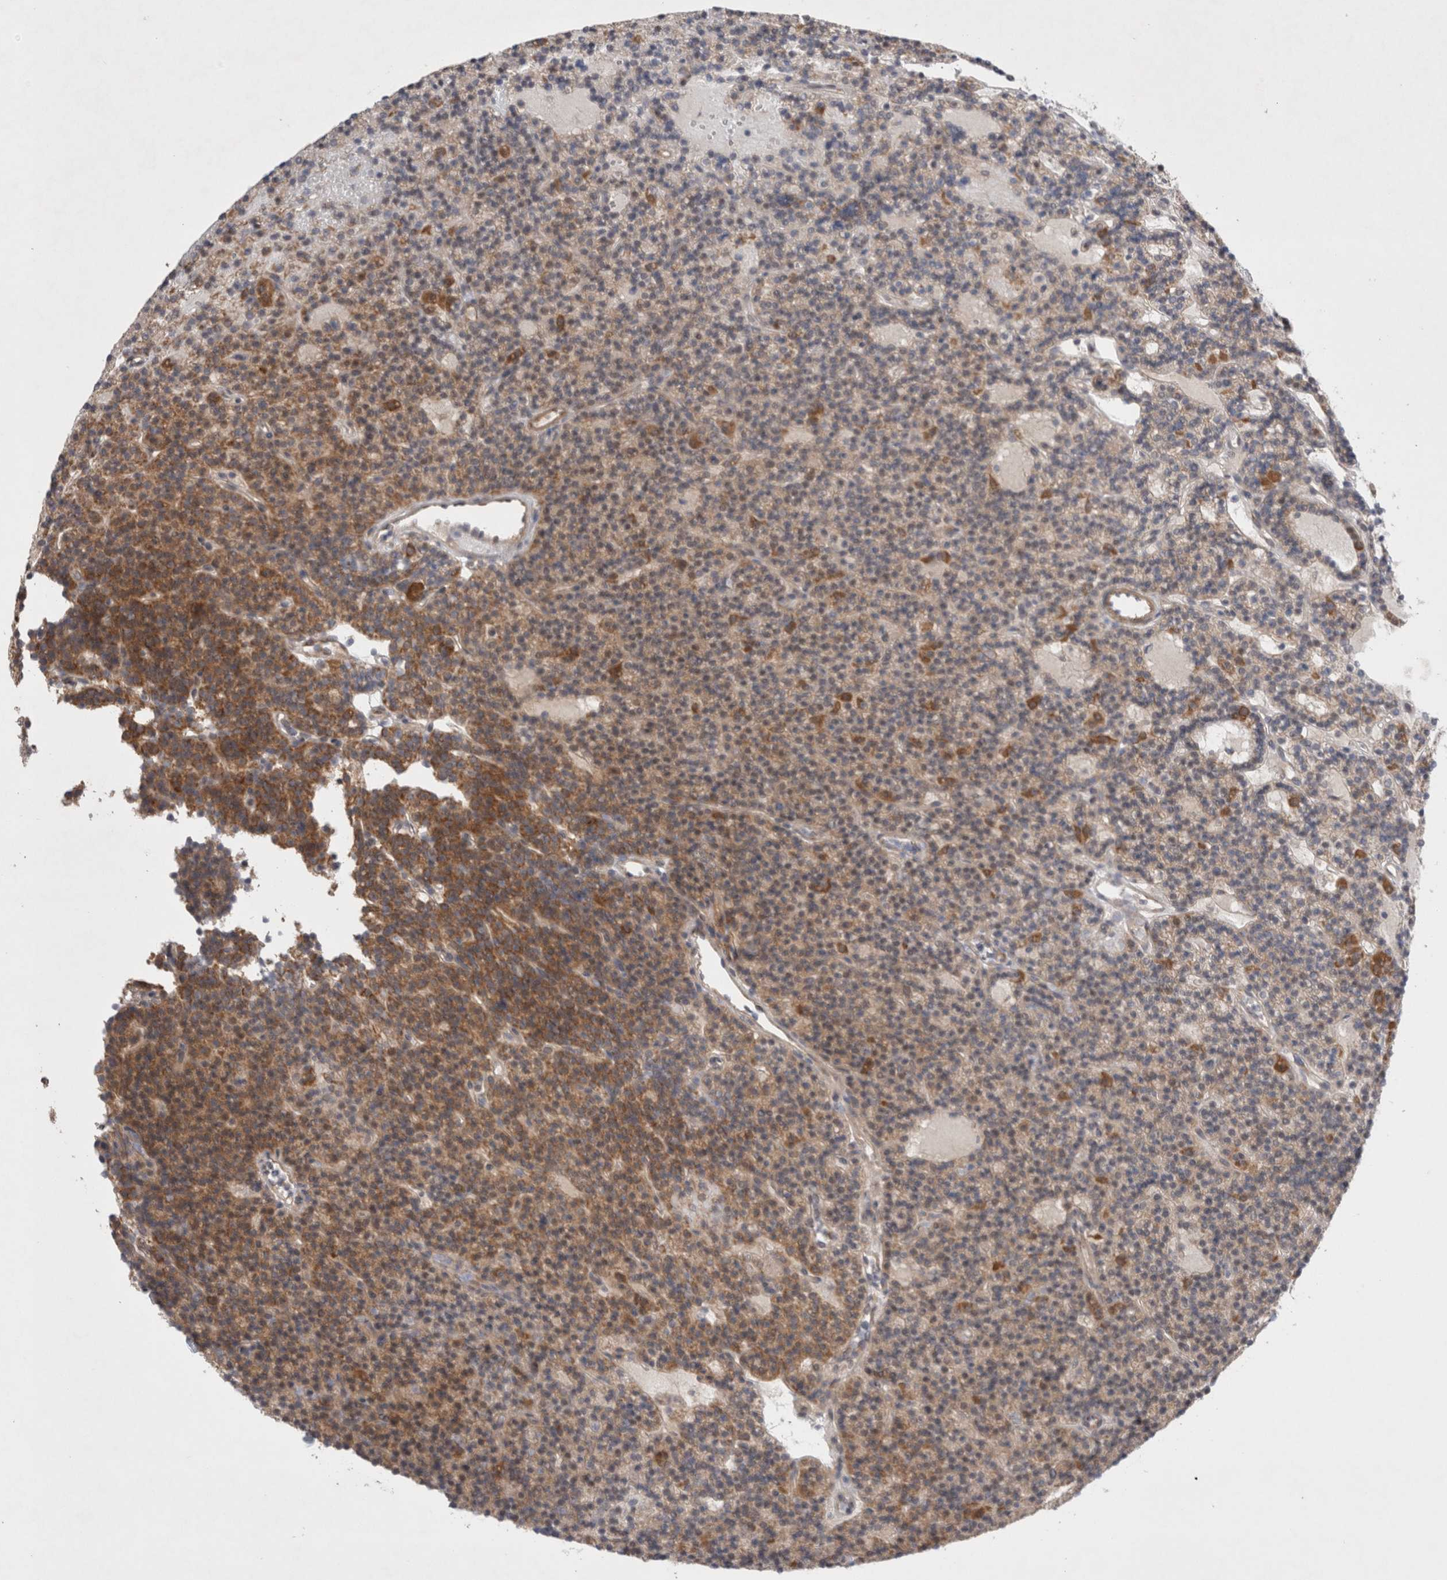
{"staining": {"intensity": "moderate", "quantity": ">75%", "location": "cytoplasmic/membranous"}, "tissue": "parathyroid gland", "cell_type": "Glandular cells", "image_type": "normal", "snomed": [{"axis": "morphology", "description": "Normal tissue, NOS"}, {"axis": "topography", "description": "Parathyroid gland"}], "caption": "Protein staining of normal parathyroid gland shows moderate cytoplasmic/membranous expression in approximately >75% of glandular cells. The staining is performed using DAB (3,3'-diaminobenzidine) brown chromogen to label protein expression. The nuclei are counter-stained blue using hematoxylin.", "gene": "GSDMB", "patient": {"sex": "male", "age": 75}}